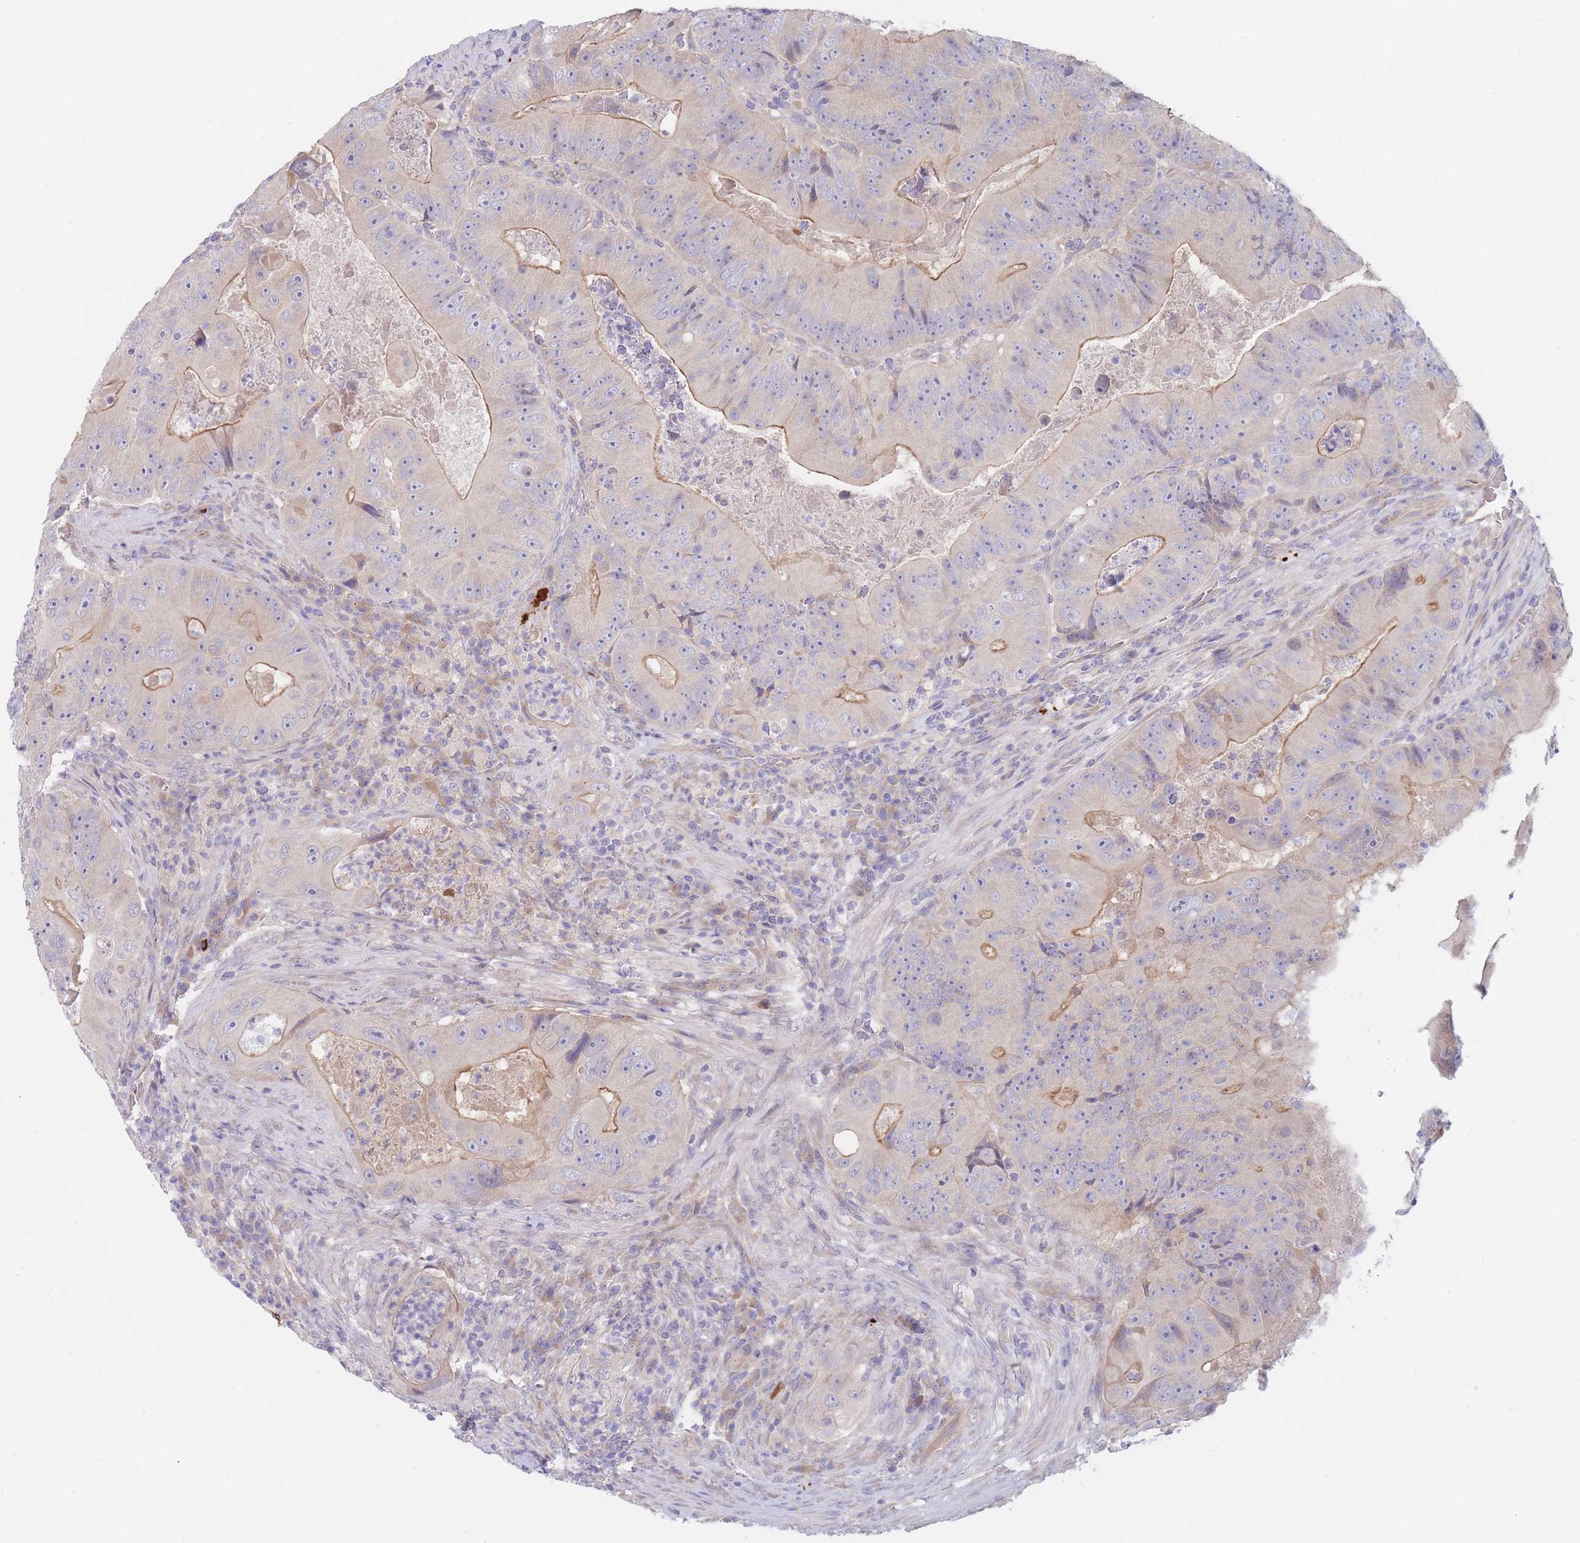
{"staining": {"intensity": "moderate", "quantity": "<25%", "location": "cytoplasmic/membranous"}, "tissue": "colorectal cancer", "cell_type": "Tumor cells", "image_type": "cancer", "snomed": [{"axis": "morphology", "description": "Adenocarcinoma, NOS"}, {"axis": "topography", "description": "Colon"}], "caption": "A low amount of moderate cytoplasmic/membranous positivity is present in about <25% of tumor cells in adenocarcinoma (colorectal) tissue. Using DAB (brown) and hematoxylin (blue) stains, captured at high magnification using brightfield microscopy.", "gene": "ZNF281", "patient": {"sex": "female", "age": 86}}